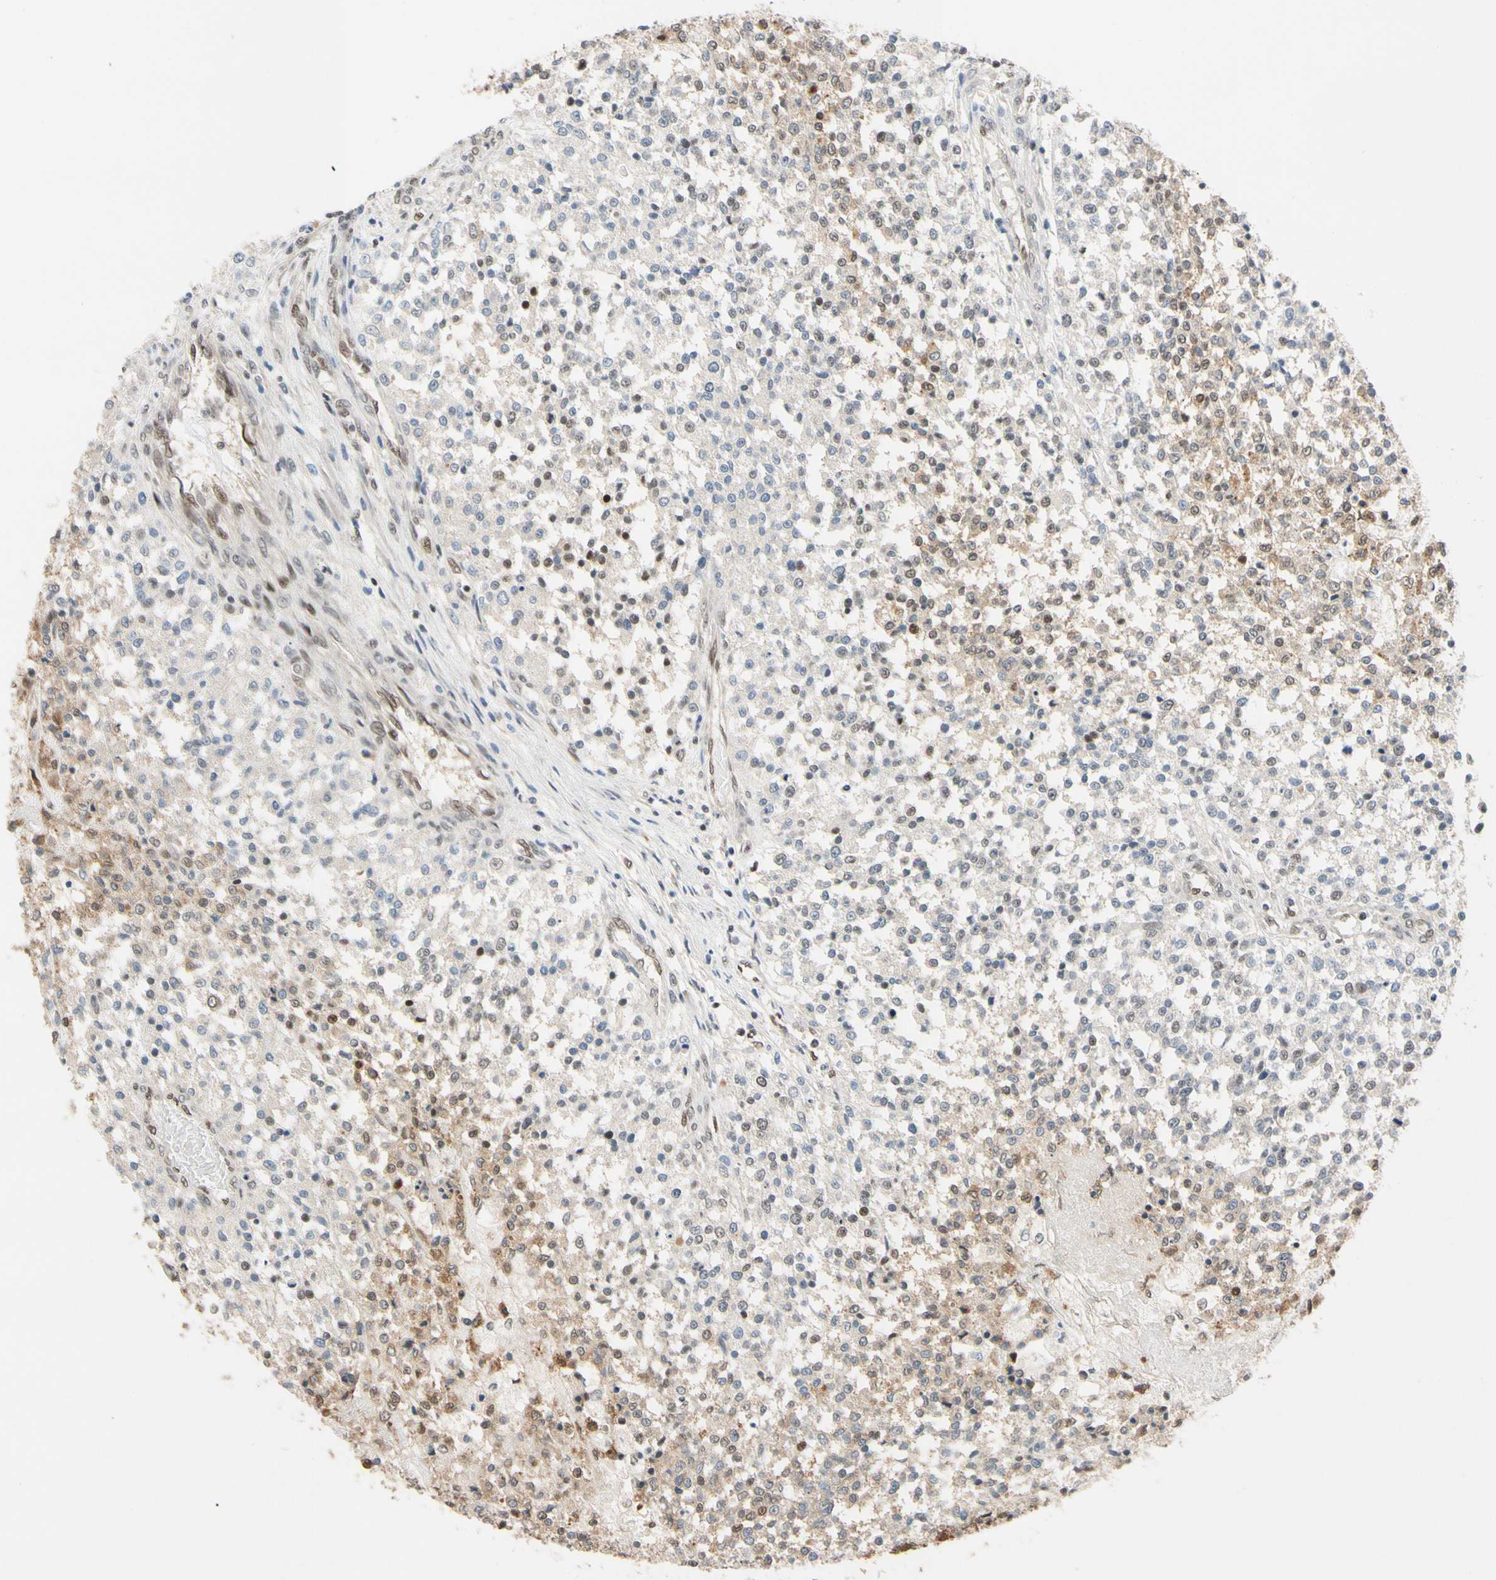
{"staining": {"intensity": "weak", "quantity": "25%-75%", "location": "cytoplasmic/membranous,nuclear"}, "tissue": "testis cancer", "cell_type": "Tumor cells", "image_type": "cancer", "snomed": [{"axis": "morphology", "description": "Seminoma, NOS"}, {"axis": "topography", "description": "Testis"}], "caption": "Immunohistochemical staining of testis cancer (seminoma) demonstrates low levels of weak cytoplasmic/membranous and nuclear positivity in approximately 25%-75% of tumor cells. The protein is shown in brown color, while the nuclei are stained blue.", "gene": "TAF4", "patient": {"sex": "male", "age": 59}}